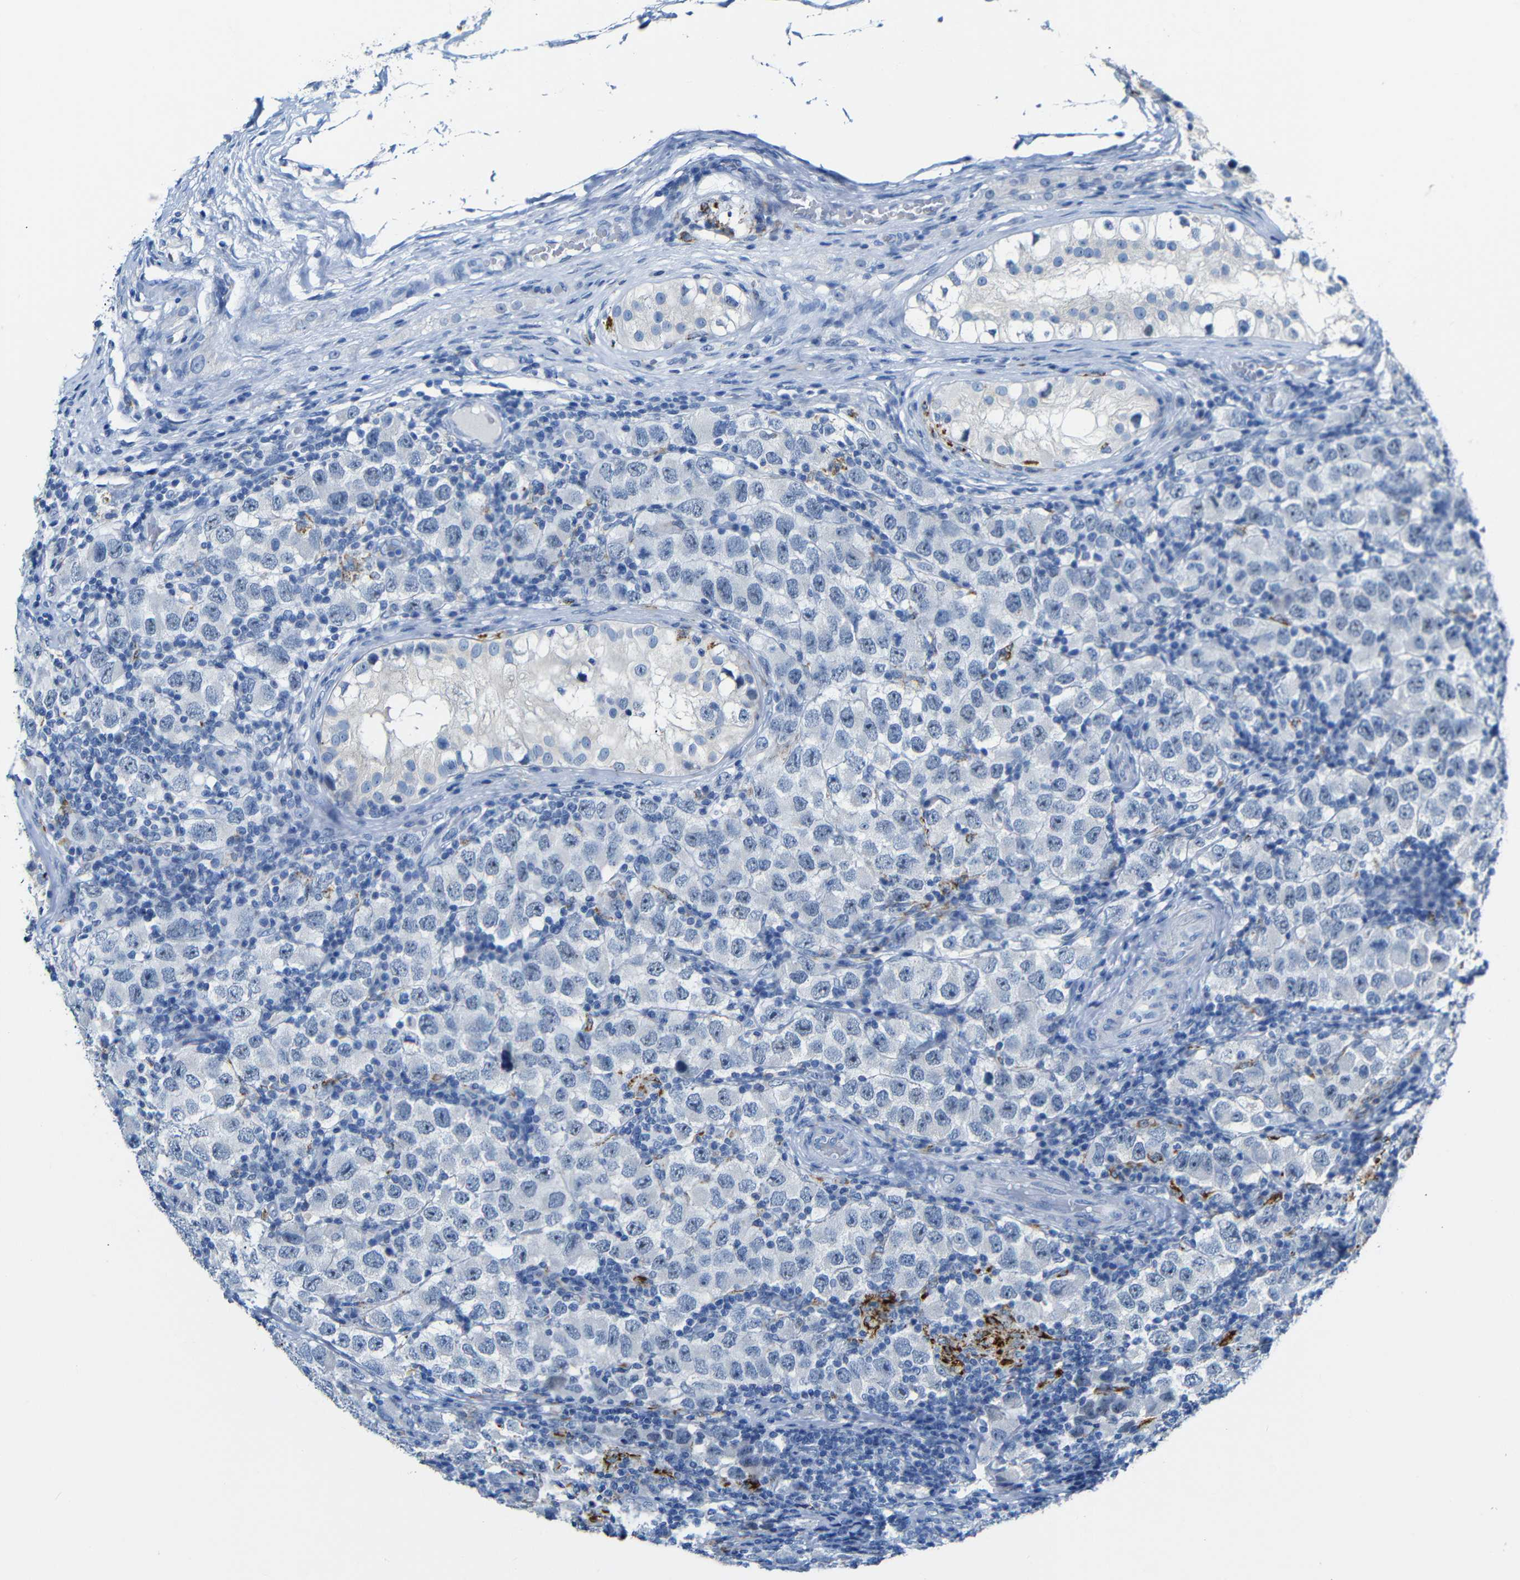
{"staining": {"intensity": "negative", "quantity": "none", "location": "none"}, "tissue": "testis cancer", "cell_type": "Tumor cells", "image_type": "cancer", "snomed": [{"axis": "morphology", "description": "Carcinoma, Embryonal, NOS"}, {"axis": "topography", "description": "Testis"}], "caption": "The photomicrograph shows no staining of tumor cells in embryonal carcinoma (testis). (Immunohistochemistry (ihc), brightfield microscopy, high magnification).", "gene": "C15orf48", "patient": {"sex": "male", "age": 21}}